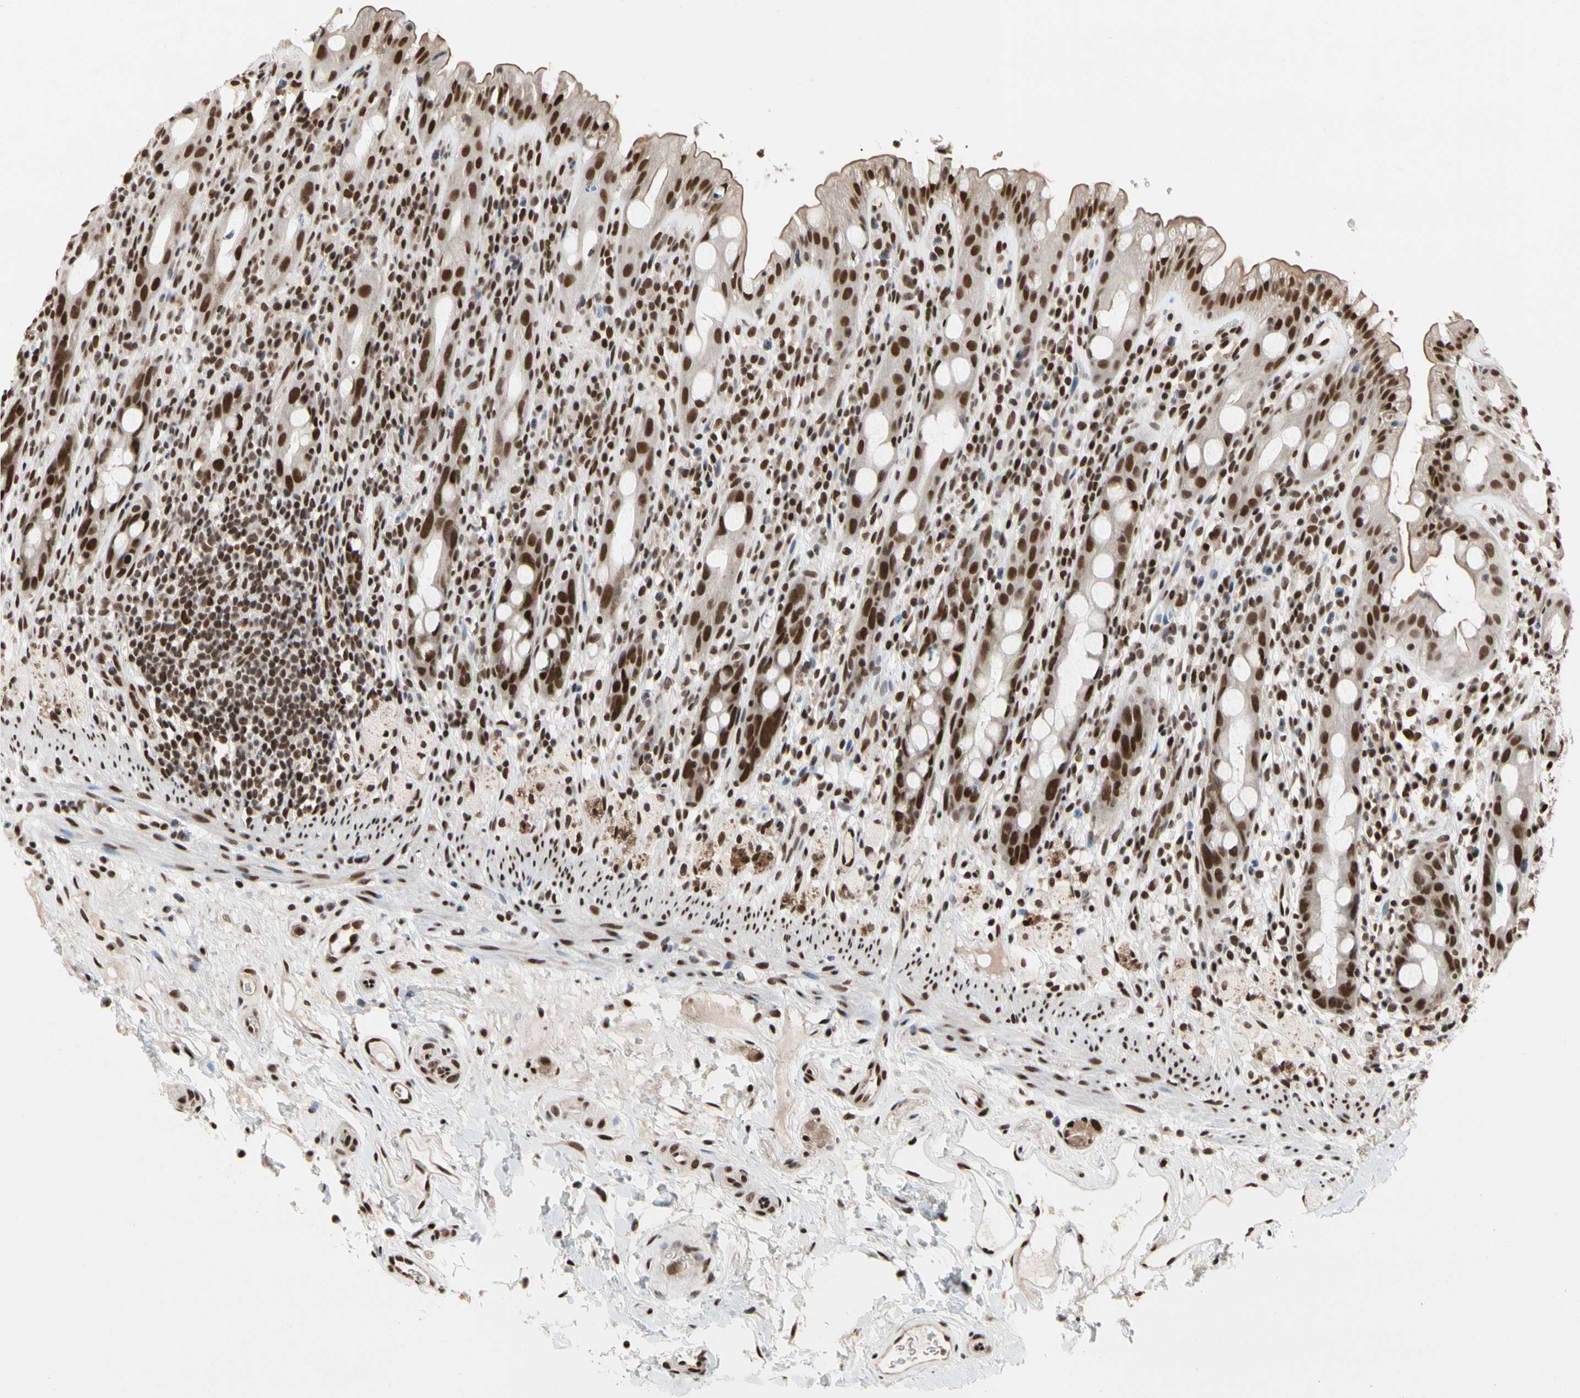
{"staining": {"intensity": "strong", "quantity": ">75%", "location": "cytoplasmic/membranous,nuclear"}, "tissue": "rectum", "cell_type": "Glandular cells", "image_type": "normal", "snomed": [{"axis": "morphology", "description": "Normal tissue, NOS"}, {"axis": "topography", "description": "Rectum"}], "caption": "Strong cytoplasmic/membranous,nuclear staining for a protein is present in approximately >75% of glandular cells of unremarkable rectum using immunohistochemistry (IHC).", "gene": "FAM98B", "patient": {"sex": "male", "age": 44}}